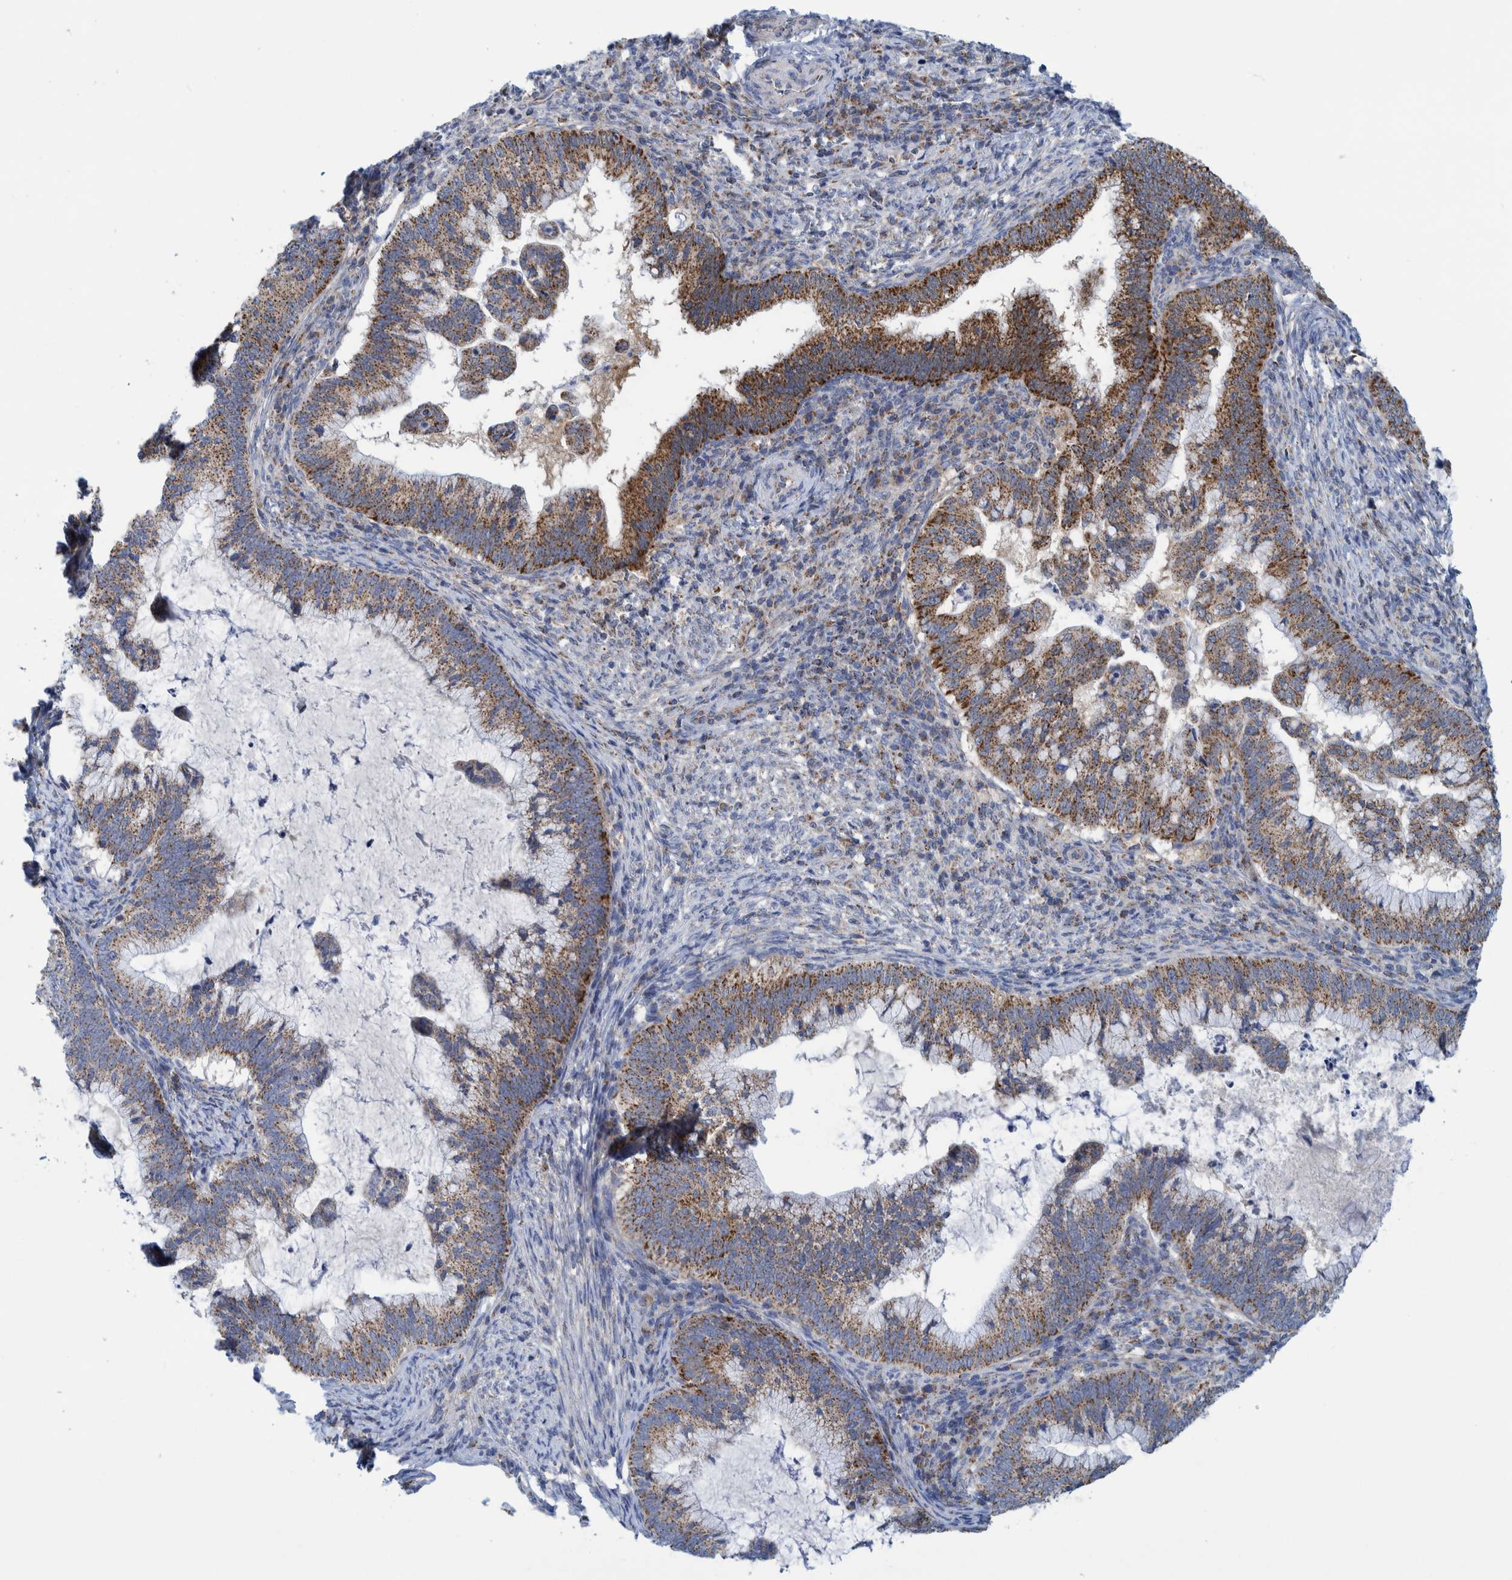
{"staining": {"intensity": "strong", "quantity": "25%-75%", "location": "cytoplasmic/membranous"}, "tissue": "cervical cancer", "cell_type": "Tumor cells", "image_type": "cancer", "snomed": [{"axis": "morphology", "description": "Adenocarcinoma, NOS"}, {"axis": "topography", "description": "Cervix"}], "caption": "Brown immunohistochemical staining in human cervical cancer displays strong cytoplasmic/membranous positivity in approximately 25%-75% of tumor cells. Using DAB (3,3'-diaminobenzidine) (brown) and hematoxylin (blue) stains, captured at high magnification using brightfield microscopy.", "gene": "MRPS7", "patient": {"sex": "female", "age": 36}}